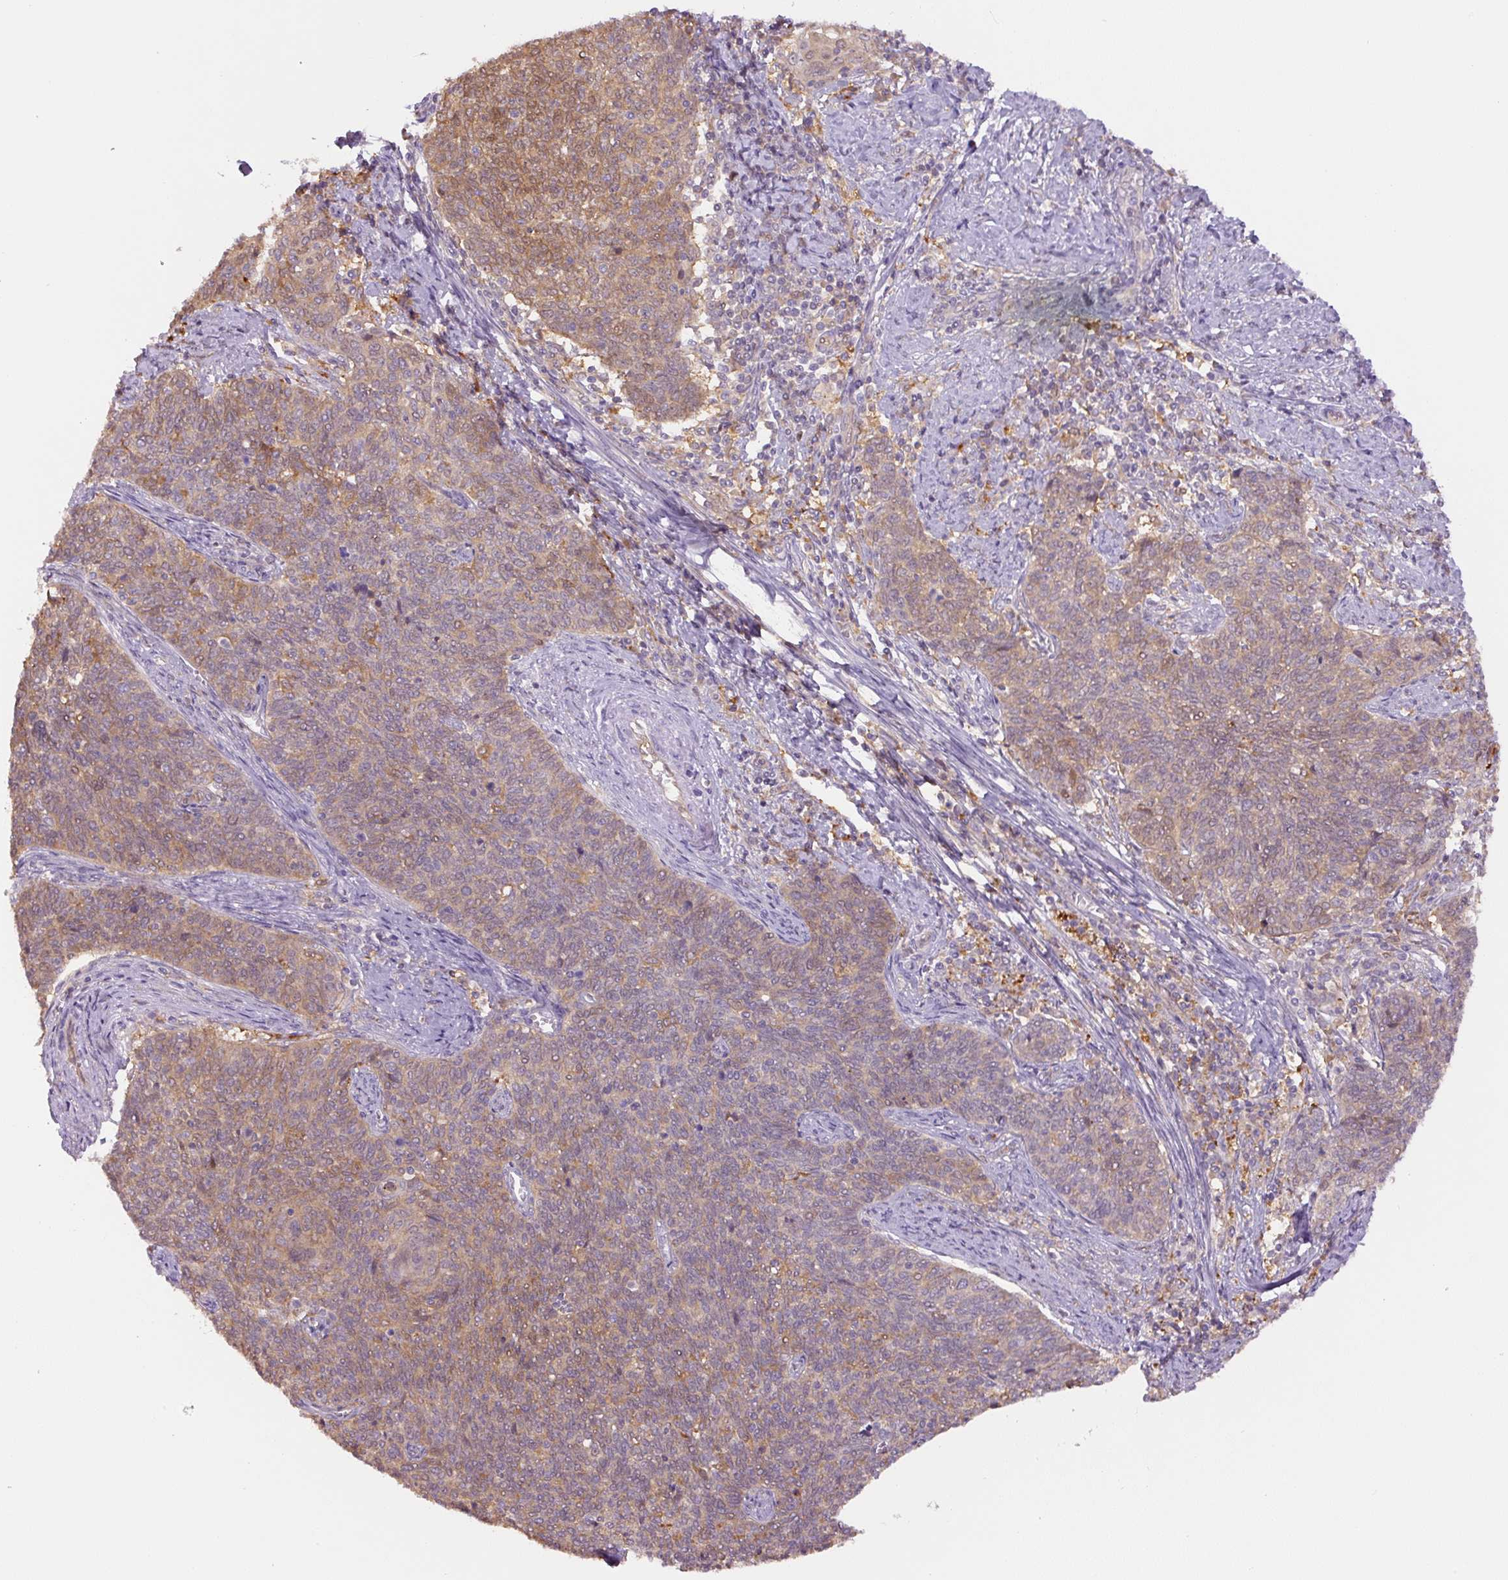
{"staining": {"intensity": "moderate", "quantity": "25%-75%", "location": "cytoplasmic/membranous"}, "tissue": "cervical cancer", "cell_type": "Tumor cells", "image_type": "cancer", "snomed": [{"axis": "morphology", "description": "Squamous cell carcinoma, NOS"}, {"axis": "topography", "description": "Cervix"}], "caption": "Immunohistochemical staining of human cervical cancer (squamous cell carcinoma) shows medium levels of moderate cytoplasmic/membranous protein staining in about 25%-75% of tumor cells.", "gene": "SPSB2", "patient": {"sex": "female", "age": 39}}